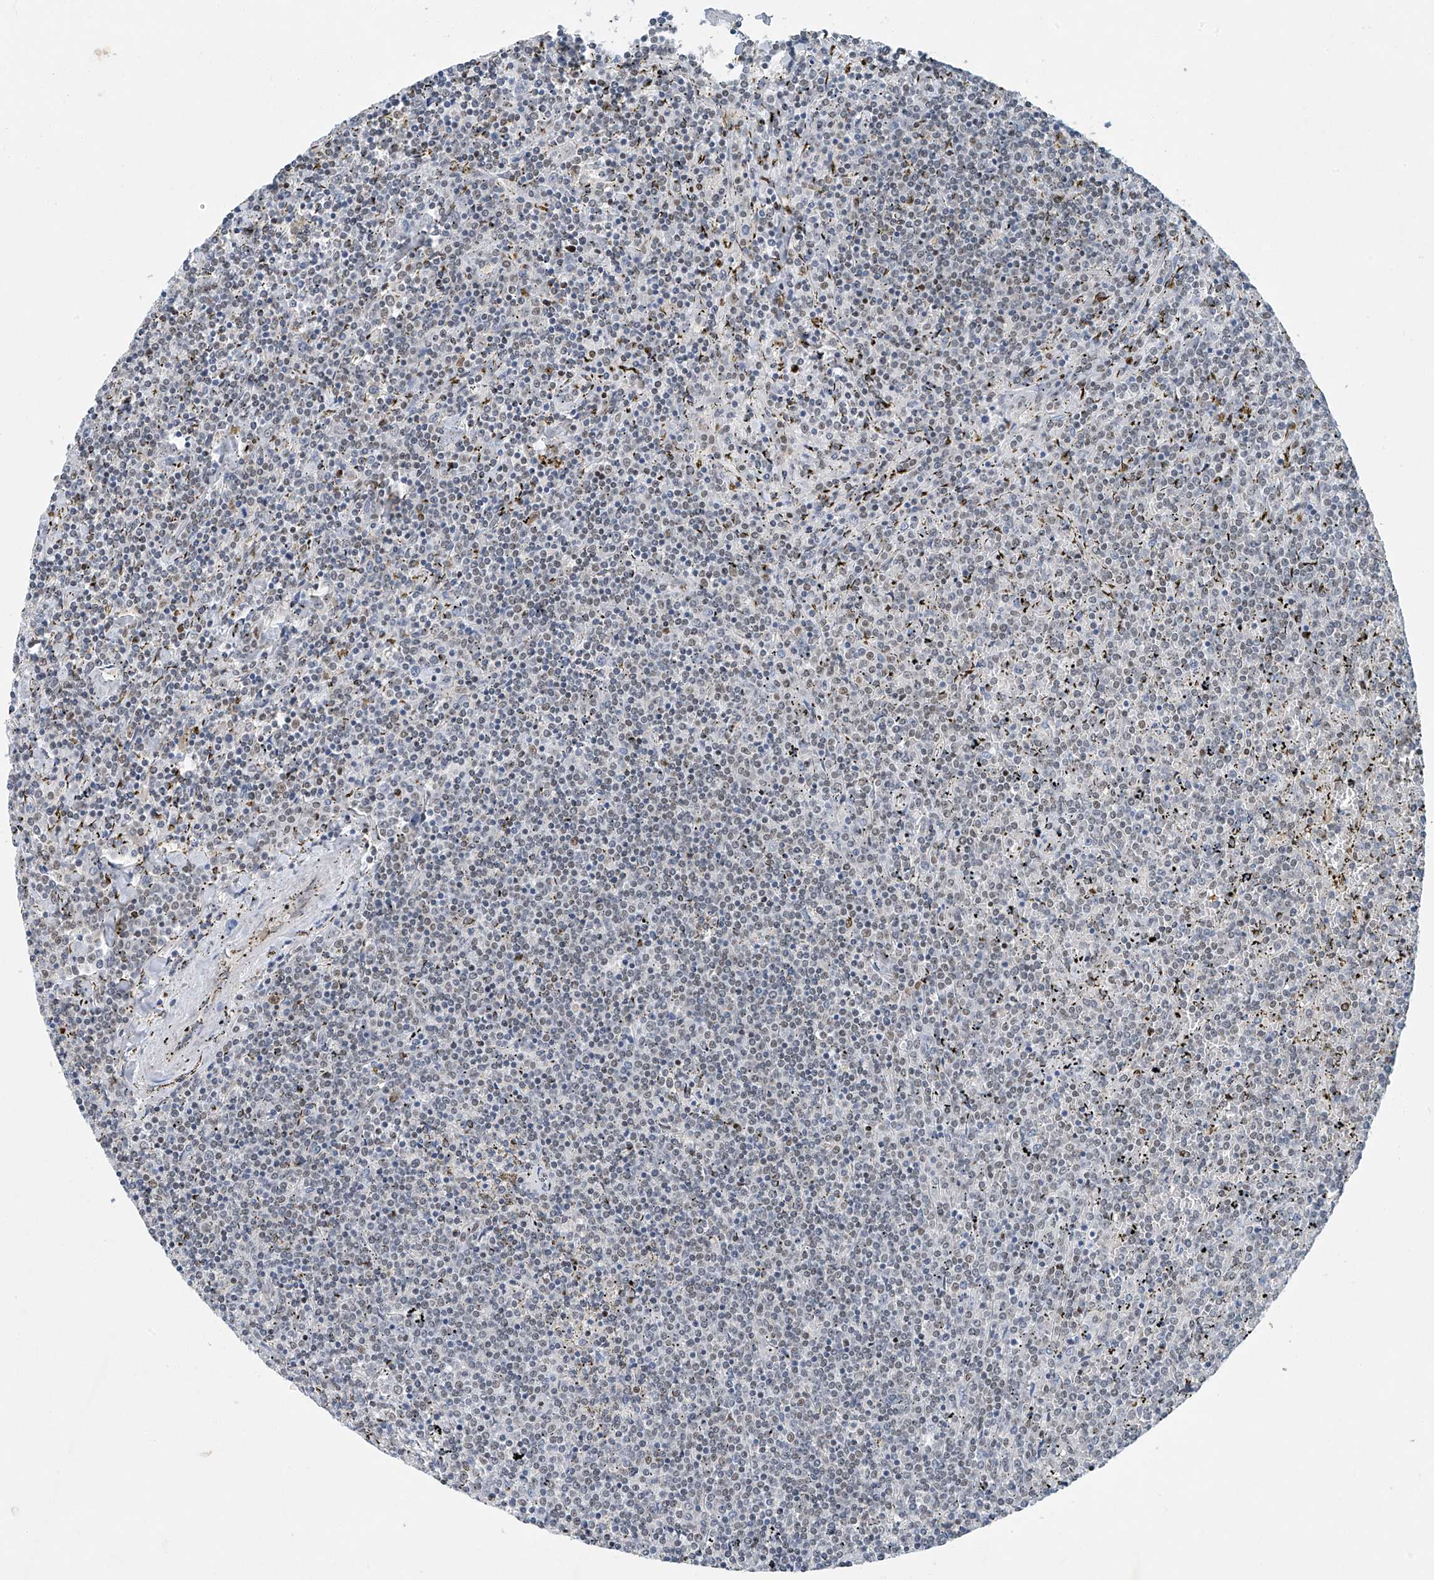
{"staining": {"intensity": "negative", "quantity": "none", "location": "none"}, "tissue": "lymphoma", "cell_type": "Tumor cells", "image_type": "cancer", "snomed": [{"axis": "morphology", "description": "Malignant lymphoma, non-Hodgkin's type, Low grade"}, {"axis": "topography", "description": "Spleen"}], "caption": "This image is of lymphoma stained with immunohistochemistry (IHC) to label a protein in brown with the nuclei are counter-stained blue. There is no expression in tumor cells.", "gene": "TAF8", "patient": {"sex": "female", "age": 19}}